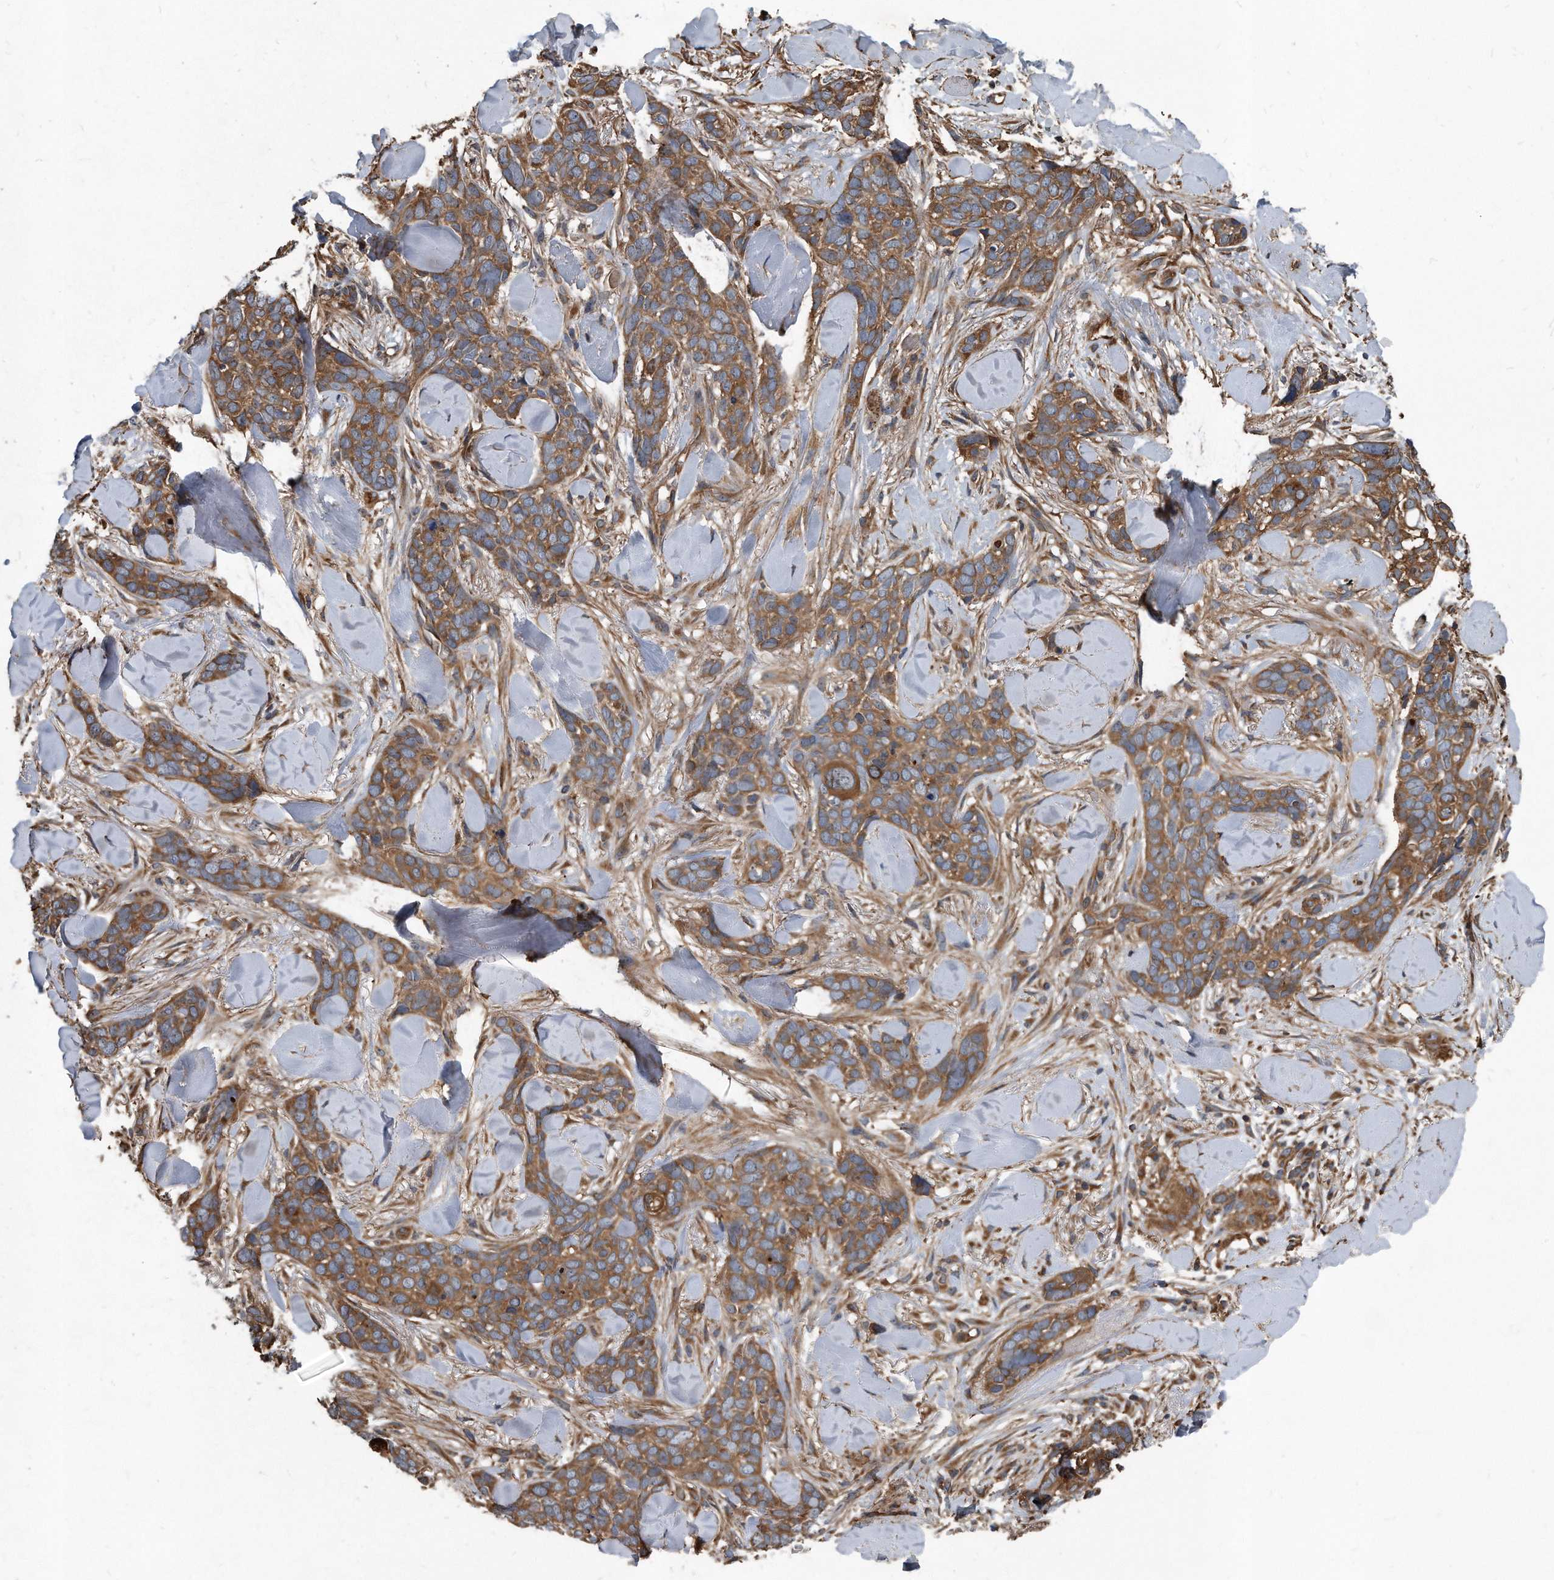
{"staining": {"intensity": "moderate", "quantity": ">75%", "location": "cytoplasmic/membranous"}, "tissue": "skin cancer", "cell_type": "Tumor cells", "image_type": "cancer", "snomed": [{"axis": "morphology", "description": "Basal cell carcinoma"}, {"axis": "topography", "description": "Skin"}], "caption": "About >75% of tumor cells in human skin cancer reveal moderate cytoplasmic/membranous protein expression as visualized by brown immunohistochemical staining.", "gene": "FAM136A", "patient": {"sex": "female", "age": 82}}